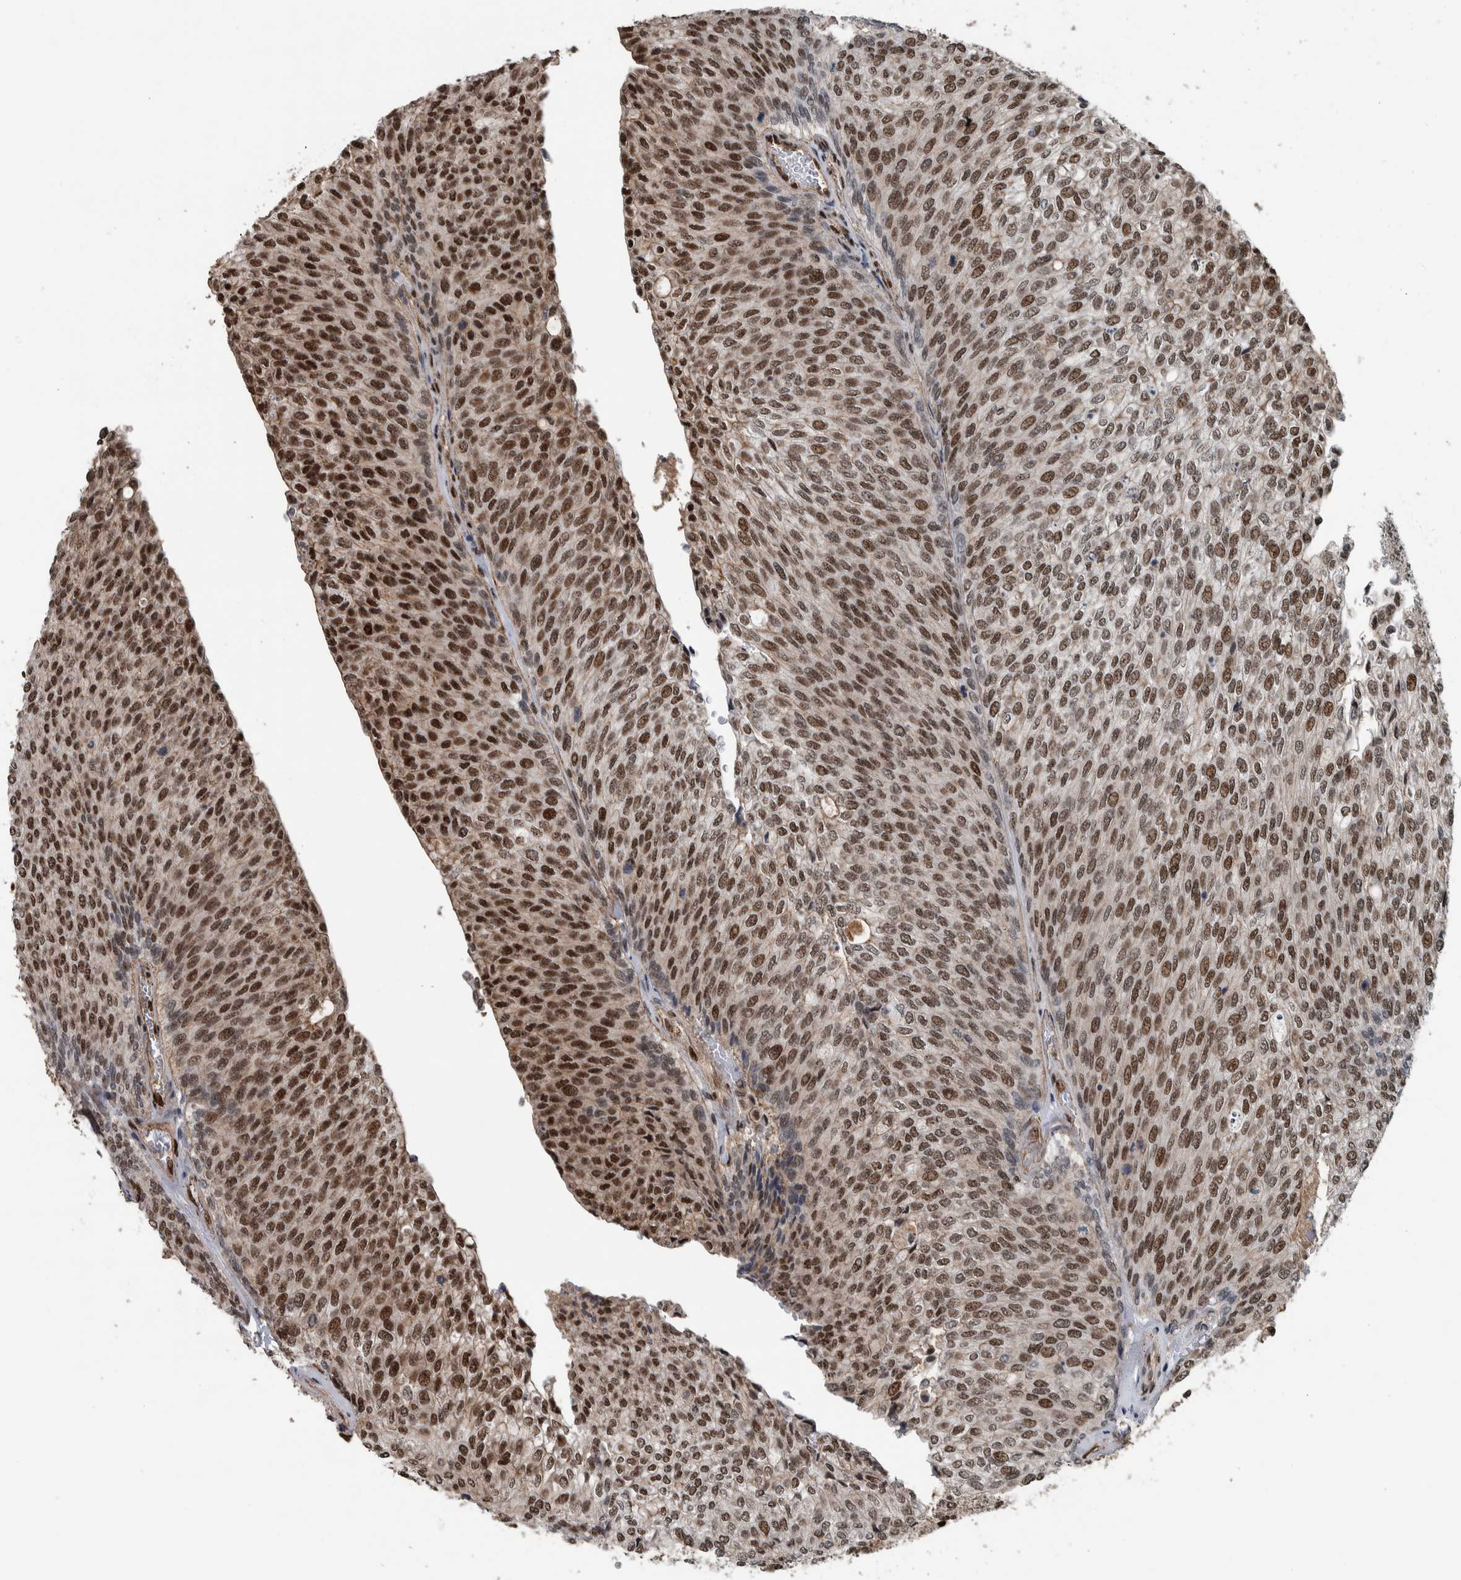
{"staining": {"intensity": "strong", "quantity": ">75%", "location": "nuclear"}, "tissue": "urothelial cancer", "cell_type": "Tumor cells", "image_type": "cancer", "snomed": [{"axis": "morphology", "description": "Urothelial carcinoma, Low grade"}, {"axis": "topography", "description": "Urinary bladder"}], "caption": "An immunohistochemistry (IHC) micrograph of neoplastic tissue is shown. Protein staining in brown highlights strong nuclear positivity in urothelial cancer within tumor cells. The staining was performed using DAB, with brown indicating positive protein expression. Nuclei are stained blue with hematoxylin.", "gene": "FAM135B", "patient": {"sex": "female", "age": 79}}